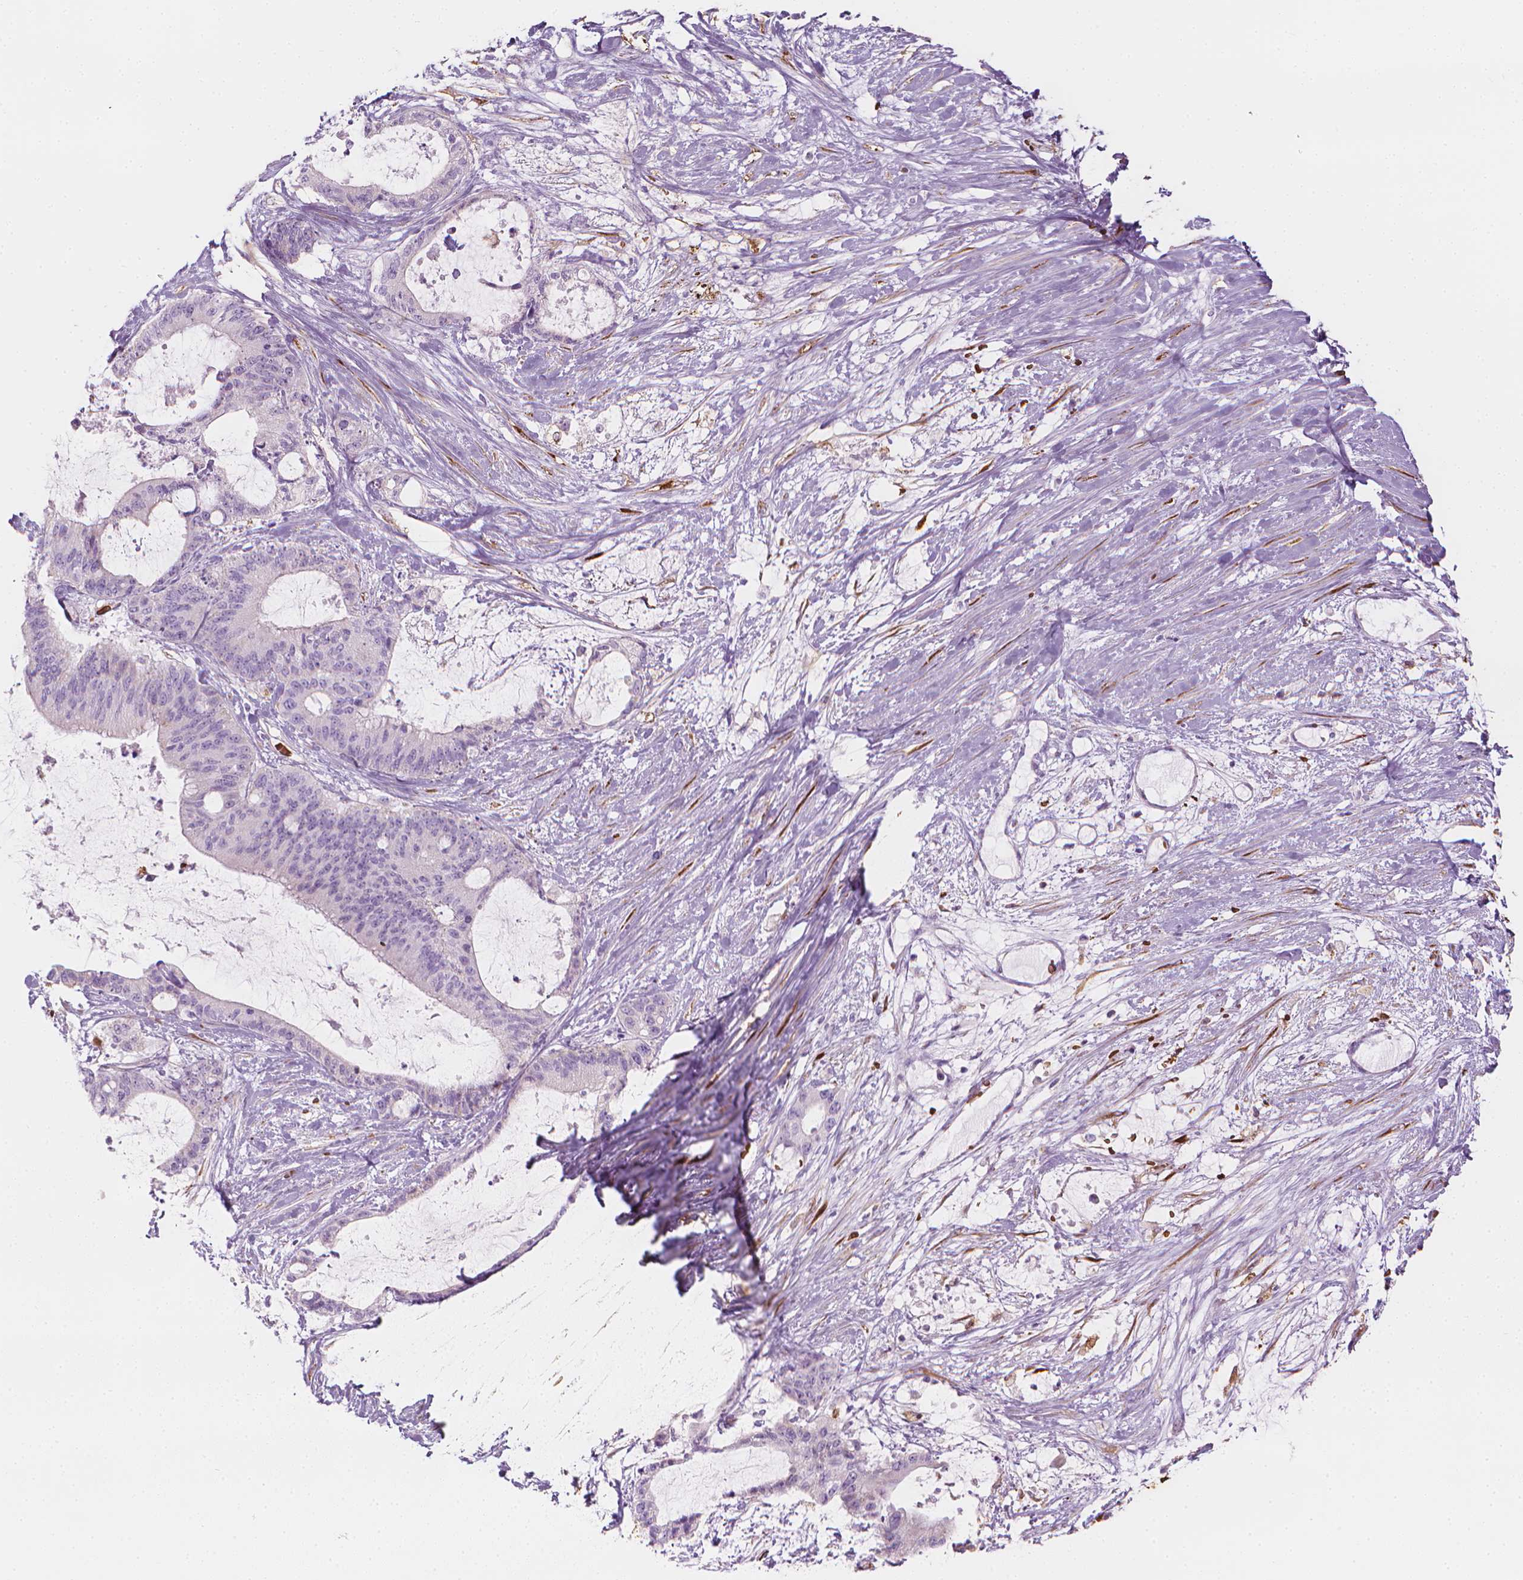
{"staining": {"intensity": "negative", "quantity": "none", "location": "none"}, "tissue": "liver cancer", "cell_type": "Tumor cells", "image_type": "cancer", "snomed": [{"axis": "morphology", "description": "Normal tissue, NOS"}, {"axis": "morphology", "description": "Cholangiocarcinoma"}, {"axis": "topography", "description": "Liver"}, {"axis": "topography", "description": "Peripheral nerve tissue"}], "caption": "Immunohistochemistry (IHC) image of human liver cancer stained for a protein (brown), which exhibits no expression in tumor cells.", "gene": "CES1", "patient": {"sex": "female", "age": 73}}